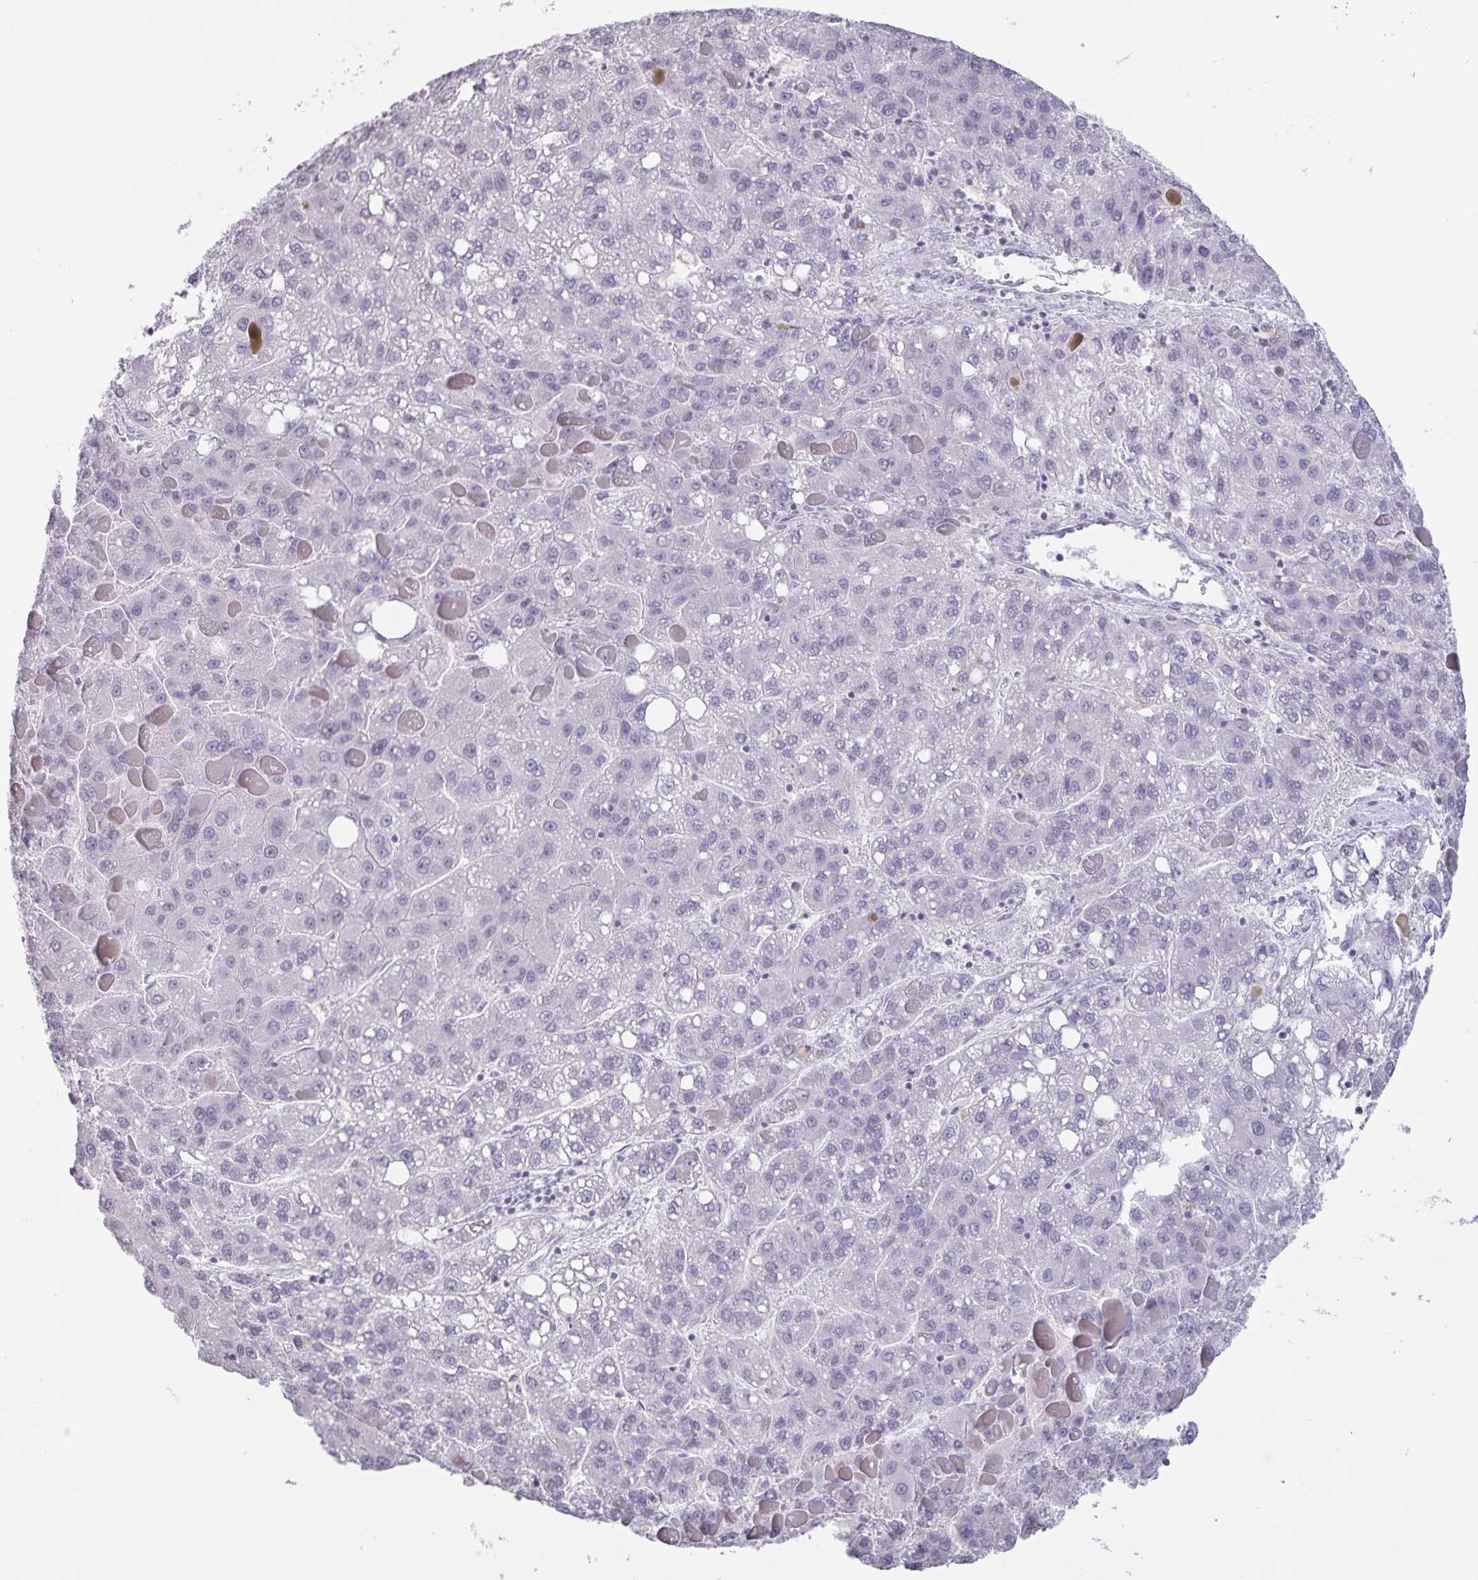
{"staining": {"intensity": "negative", "quantity": "none", "location": "none"}, "tissue": "liver cancer", "cell_type": "Tumor cells", "image_type": "cancer", "snomed": [{"axis": "morphology", "description": "Carcinoma, Hepatocellular, NOS"}, {"axis": "topography", "description": "Liver"}], "caption": "Image shows no significant protein staining in tumor cells of liver cancer (hepatocellular carcinoma).", "gene": "AQP4", "patient": {"sex": "female", "age": 82}}